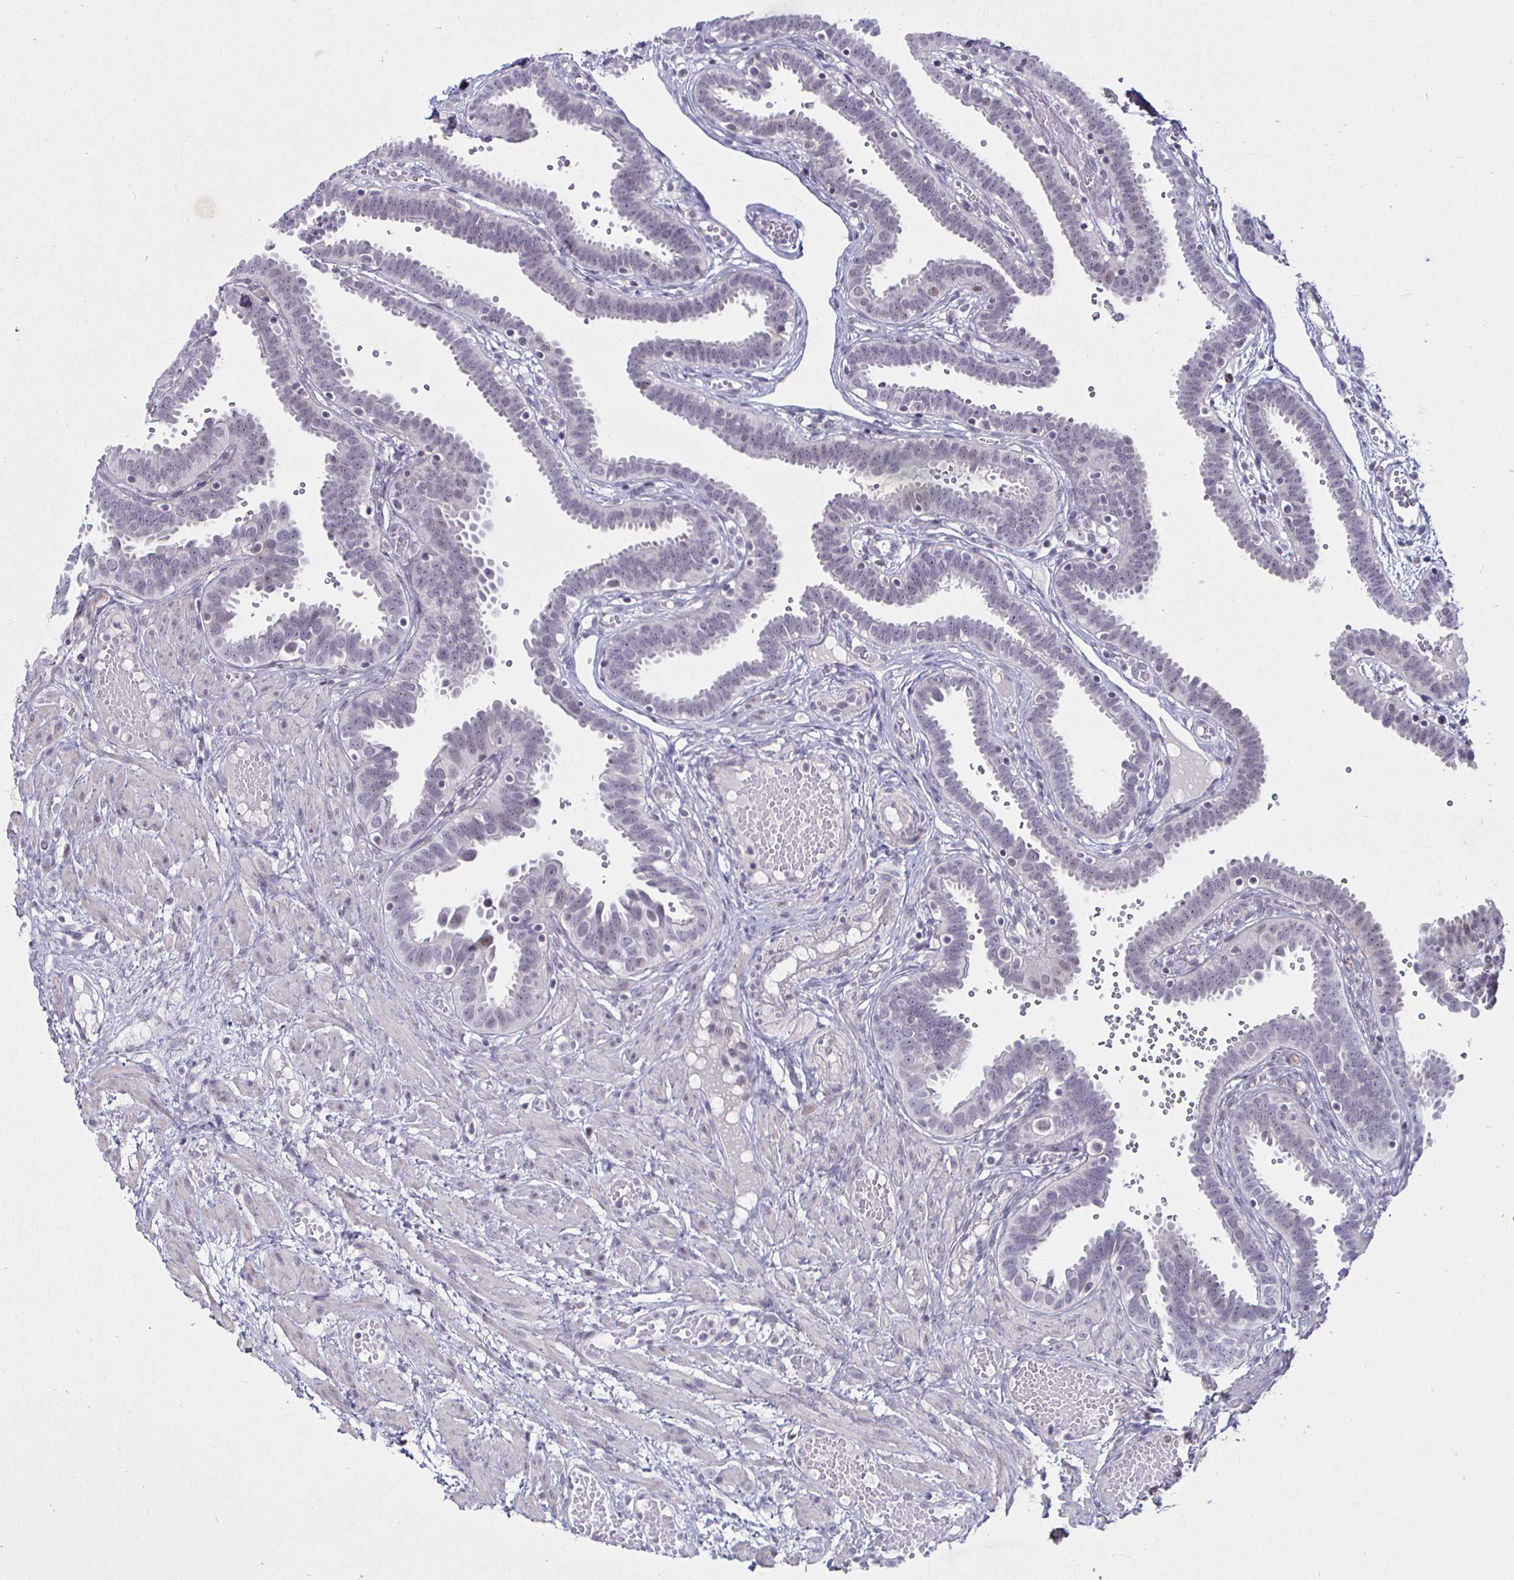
{"staining": {"intensity": "moderate", "quantity": "<25%", "location": "nuclear"}, "tissue": "fallopian tube", "cell_type": "Glandular cells", "image_type": "normal", "snomed": [{"axis": "morphology", "description": "Normal tissue, NOS"}, {"axis": "topography", "description": "Fallopian tube"}], "caption": "Protein analysis of normal fallopian tube reveals moderate nuclear staining in about <25% of glandular cells. Nuclei are stained in blue.", "gene": "MLH1", "patient": {"sex": "female", "age": 37}}